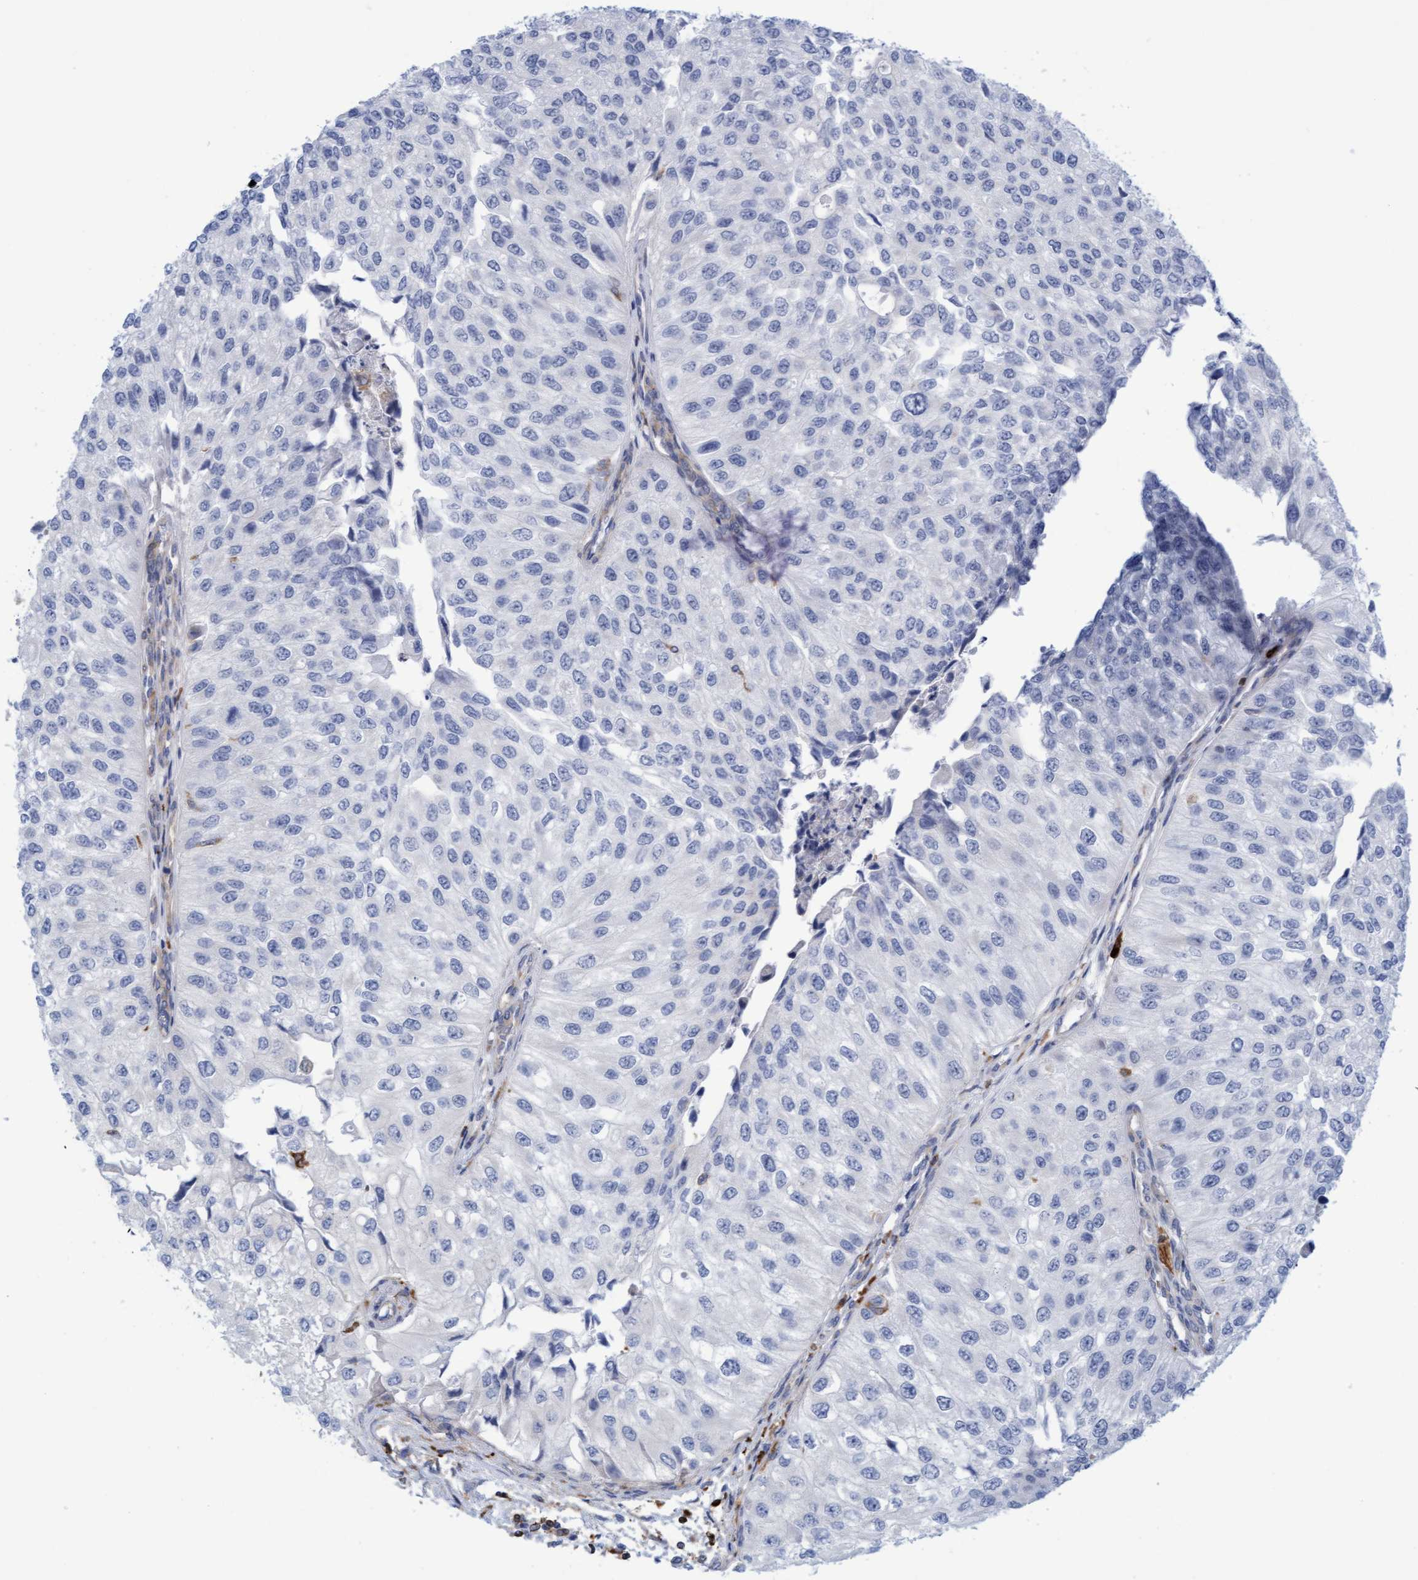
{"staining": {"intensity": "negative", "quantity": "none", "location": "none"}, "tissue": "urothelial cancer", "cell_type": "Tumor cells", "image_type": "cancer", "snomed": [{"axis": "morphology", "description": "Urothelial carcinoma, High grade"}, {"axis": "topography", "description": "Kidney"}, {"axis": "topography", "description": "Urinary bladder"}], "caption": "Human urothelial carcinoma (high-grade) stained for a protein using immunohistochemistry (IHC) demonstrates no staining in tumor cells.", "gene": "FNBP1", "patient": {"sex": "male", "age": 77}}